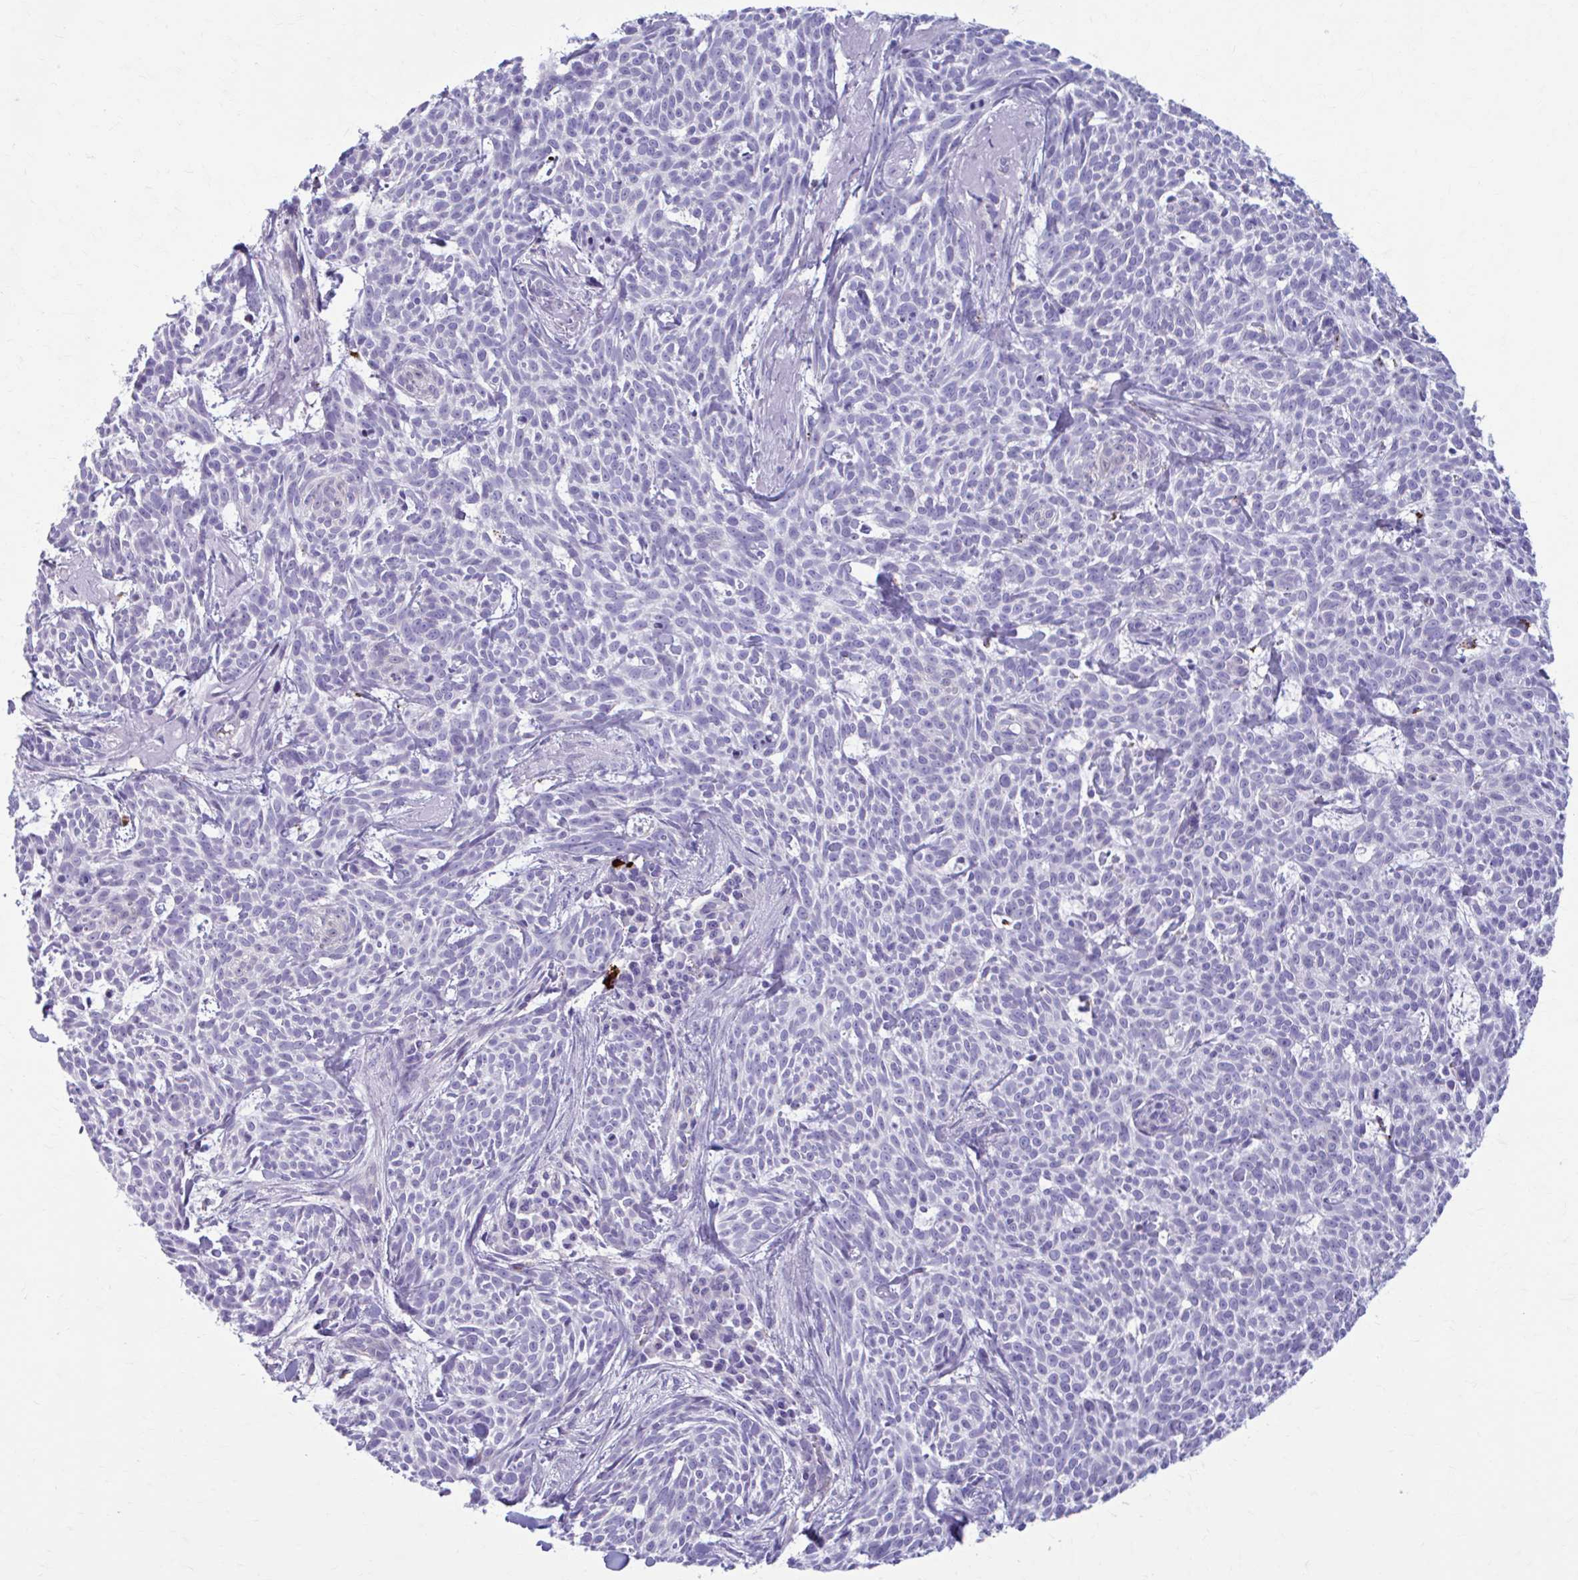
{"staining": {"intensity": "negative", "quantity": "none", "location": "none"}, "tissue": "skin cancer", "cell_type": "Tumor cells", "image_type": "cancer", "snomed": [{"axis": "morphology", "description": "Basal cell carcinoma"}, {"axis": "topography", "description": "Skin"}], "caption": "Immunohistochemistry image of human skin cancer stained for a protein (brown), which exhibits no positivity in tumor cells.", "gene": "C12orf71", "patient": {"sex": "female", "age": 93}}